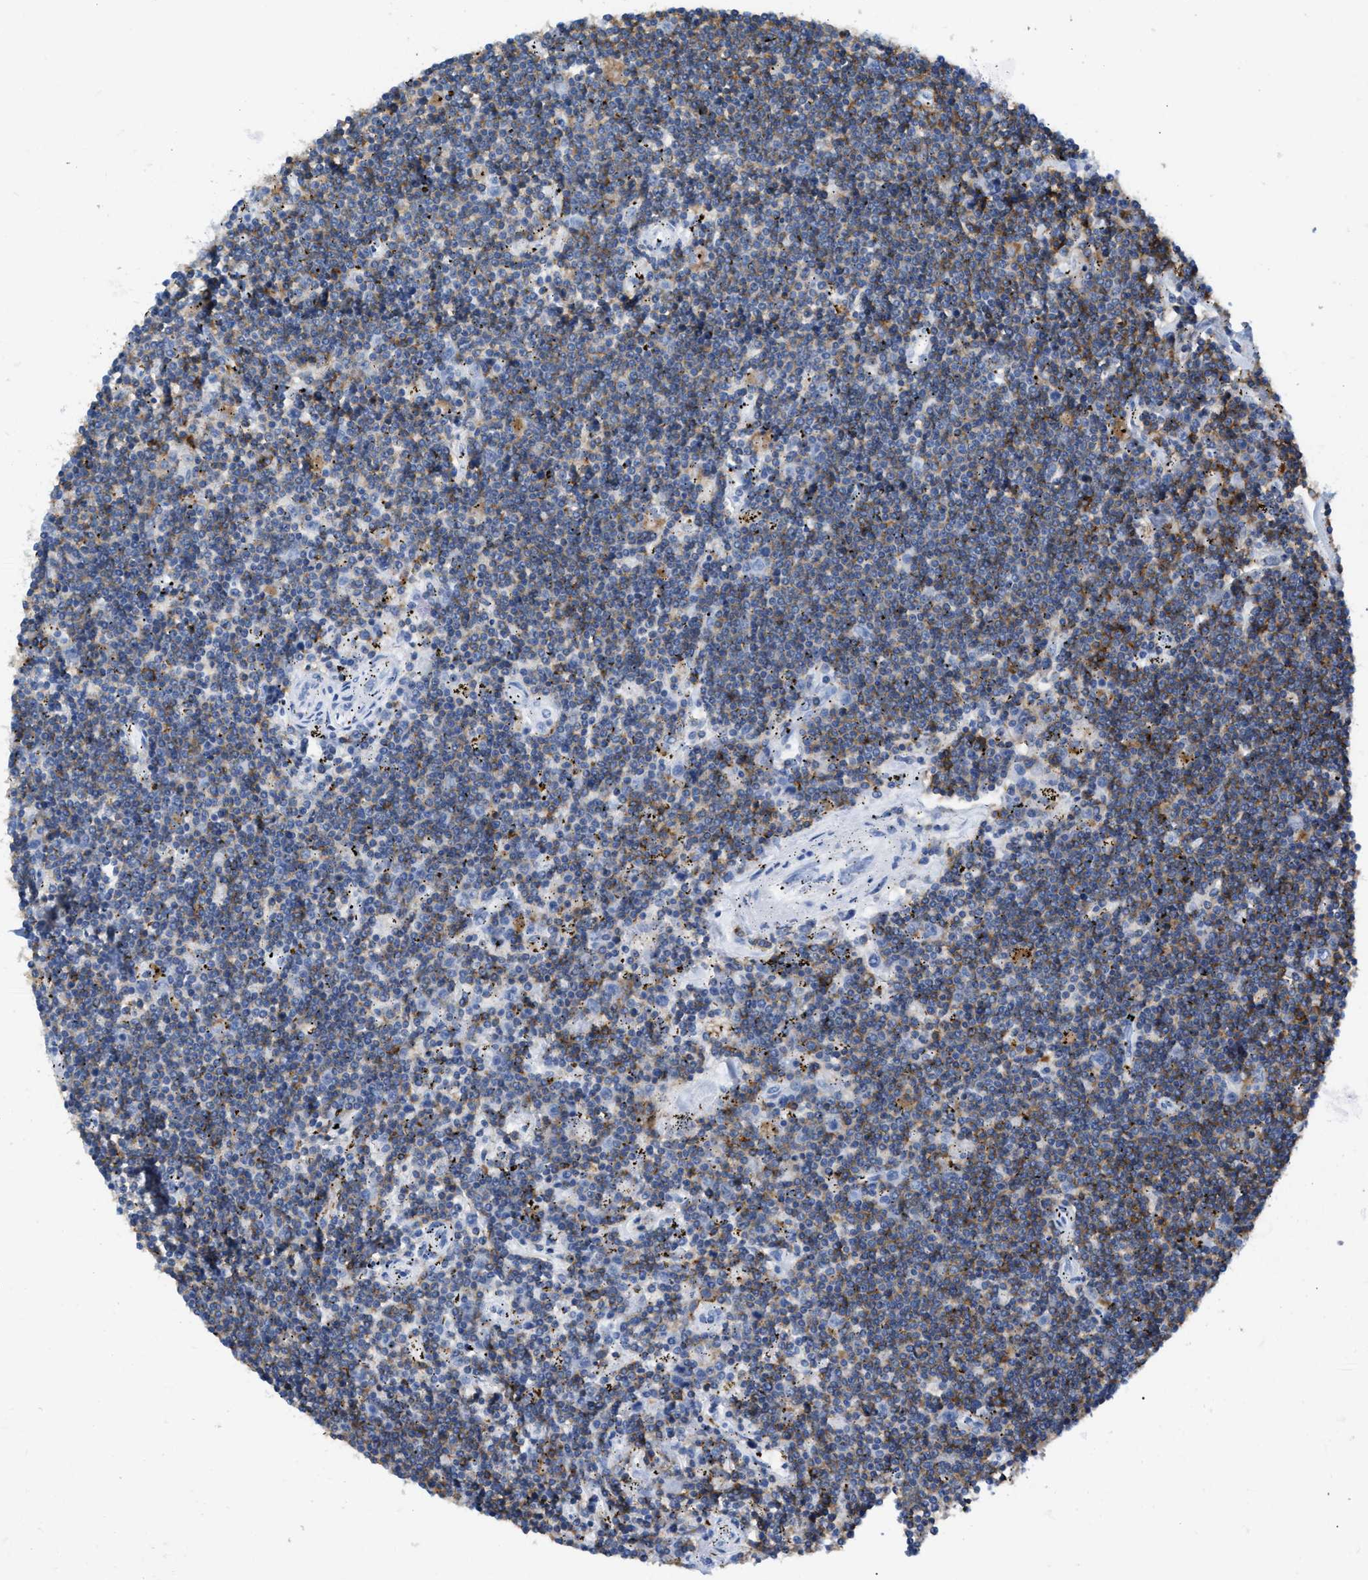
{"staining": {"intensity": "moderate", "quantity": "25%-75%", "location": "cytoplasmic/membranous"}, "tissue": "lymphoma", "cell_type": "Tumor cells", "image_type": "cancer", "snomed": [{"axis": "morphology", "description": "Malignant lymphoma, non-Hodgkin's type, Low grade"}, {"axis": "topography", "description": "Spleen"}], "caption": "The histopathology image reveals a brown stain indicating the presence of a protein in the cytoplasmic/membranous of tumor cells in malignant lymphoma, non-Hodgkin's type (low-grade).", "gene": "CD5", "patient": {"sex": "male", "age": 76}}